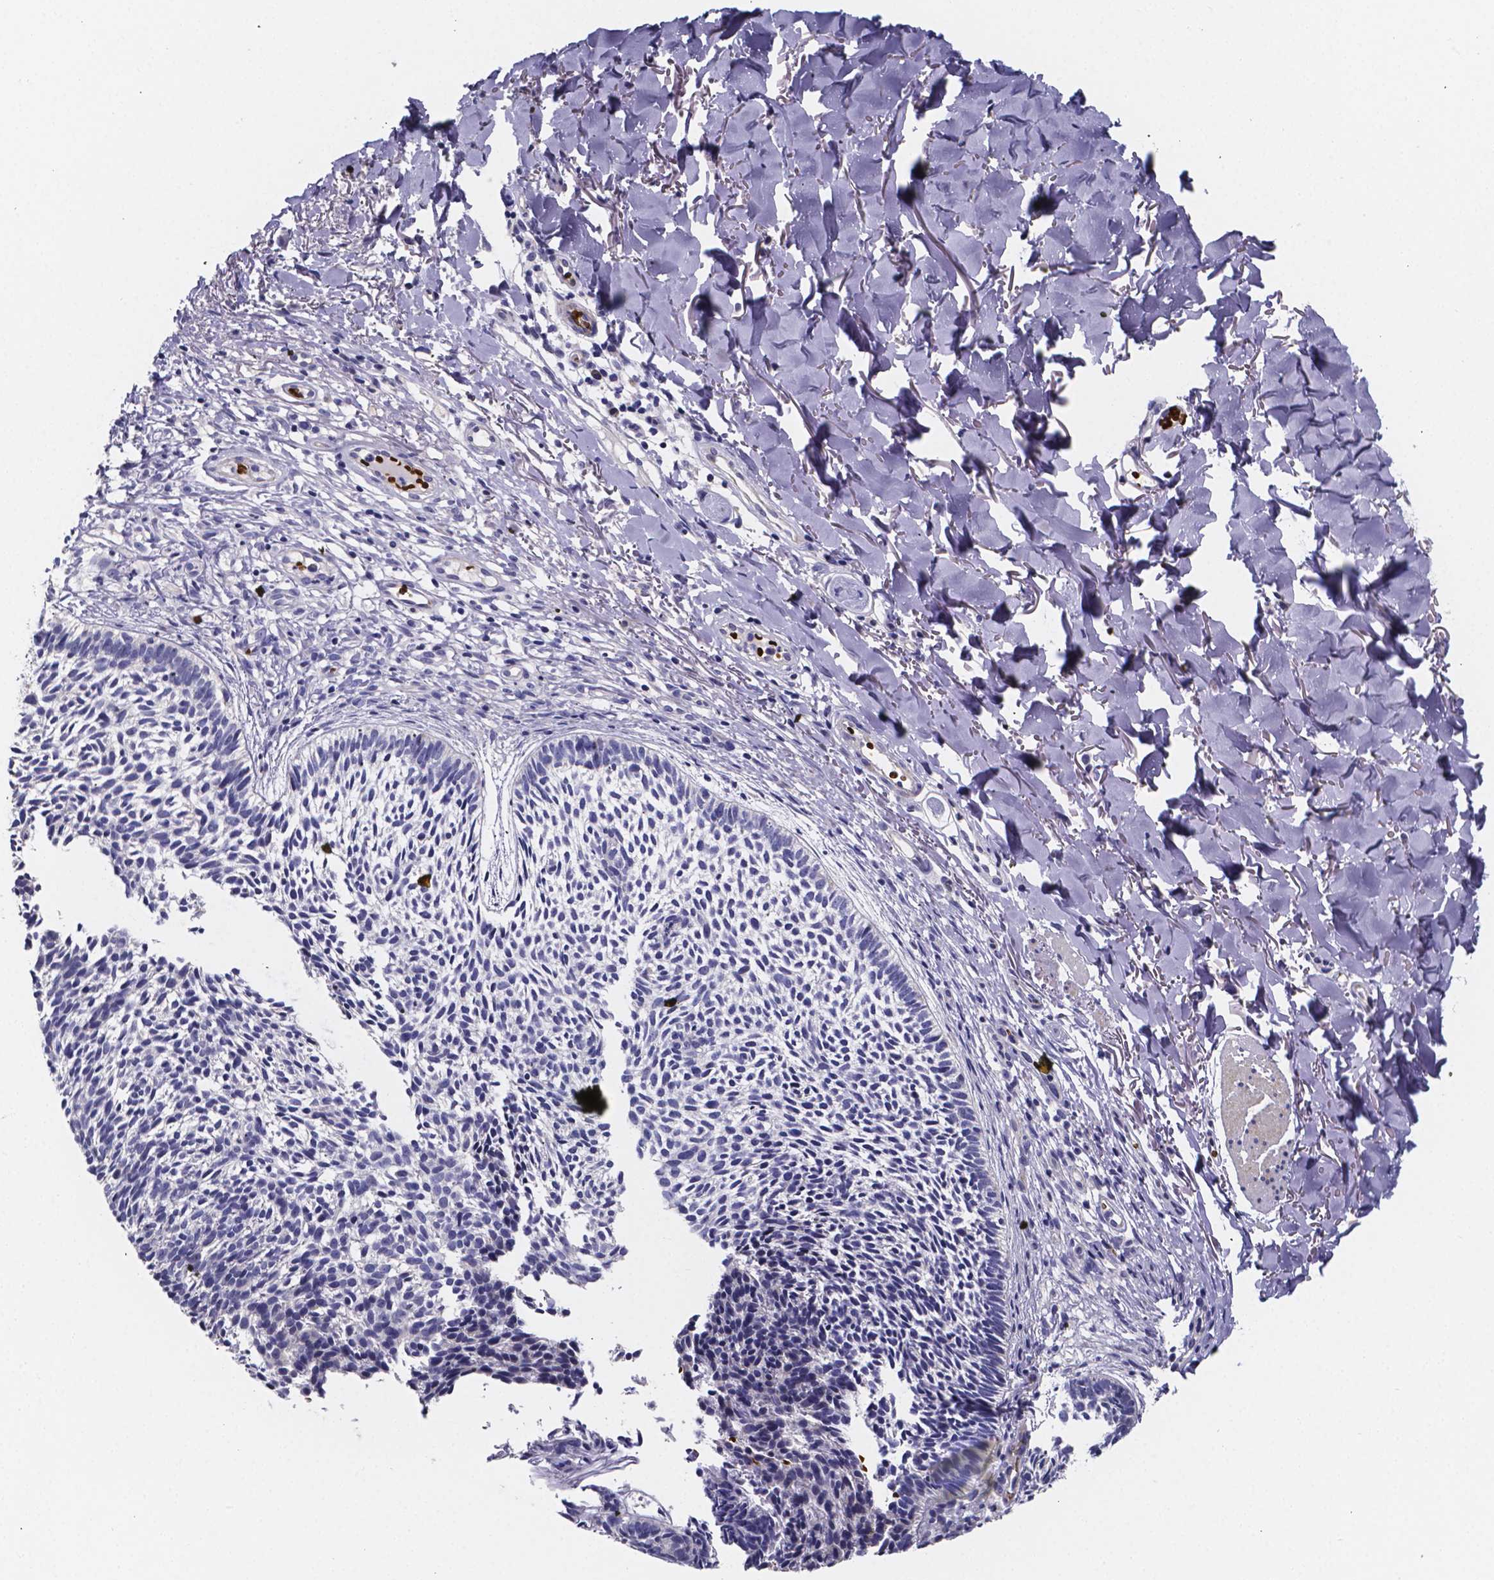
{"staining": {"intensity": "negative", "quantity": "none", "location": "none"}, "tissue": "skin cancer", "cell_type": "Tumor cells", "image_type": "cancer", "snomed": [{"axis": "morphology", "description": "Basal cell carcinoma"}, {"axis": "topography", "description": "Skin"}], "caption": "Micrograph shows no protein expression in tumor cells of basal cell carcinoma (skin) tissue. (DAB IHC, high magnification).", "gene": "GABRA3", "patient": {"sex": "male", "age": 78}}